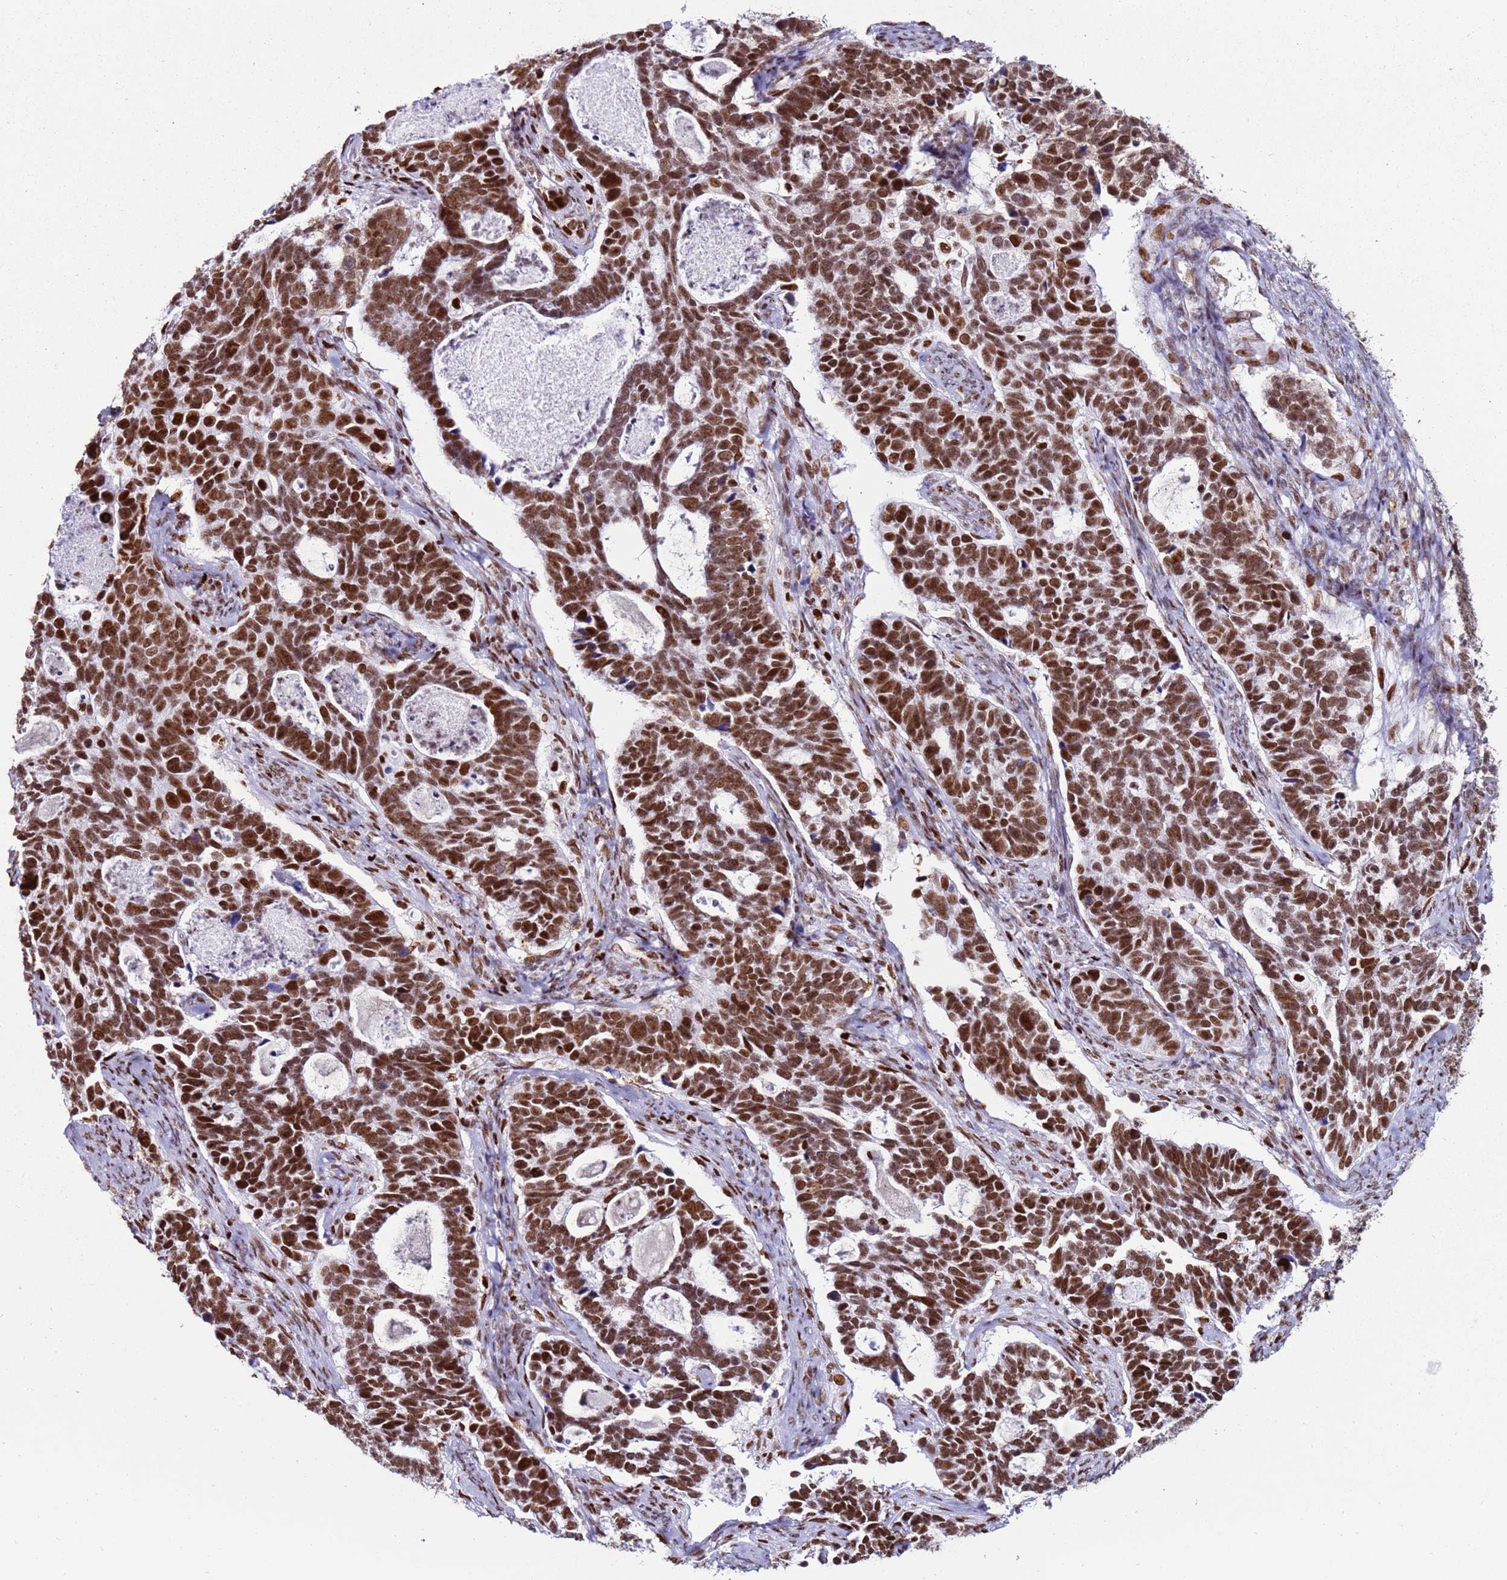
{"staining": {"intensity": "strong", "quantity": ">75%", "location": "nuclear"}, "tissue": "cervical cancer", "cell_type": "Tumor cells", "image_type": "cancer", "snomed": [{"axis": "morphology", "description": "Squamous cell carcinoma, NOS"}, {"axis": "topography", "description": "Cervix"}], "caption": "There is high levels of strong nuclear expression in tumor cells of cervical squamous cell carcinoma, as demonstrated by immunohistochemical staining (brown color).", "gene": "KPNA4", "patient": {"sex": "female", "age": 38}}